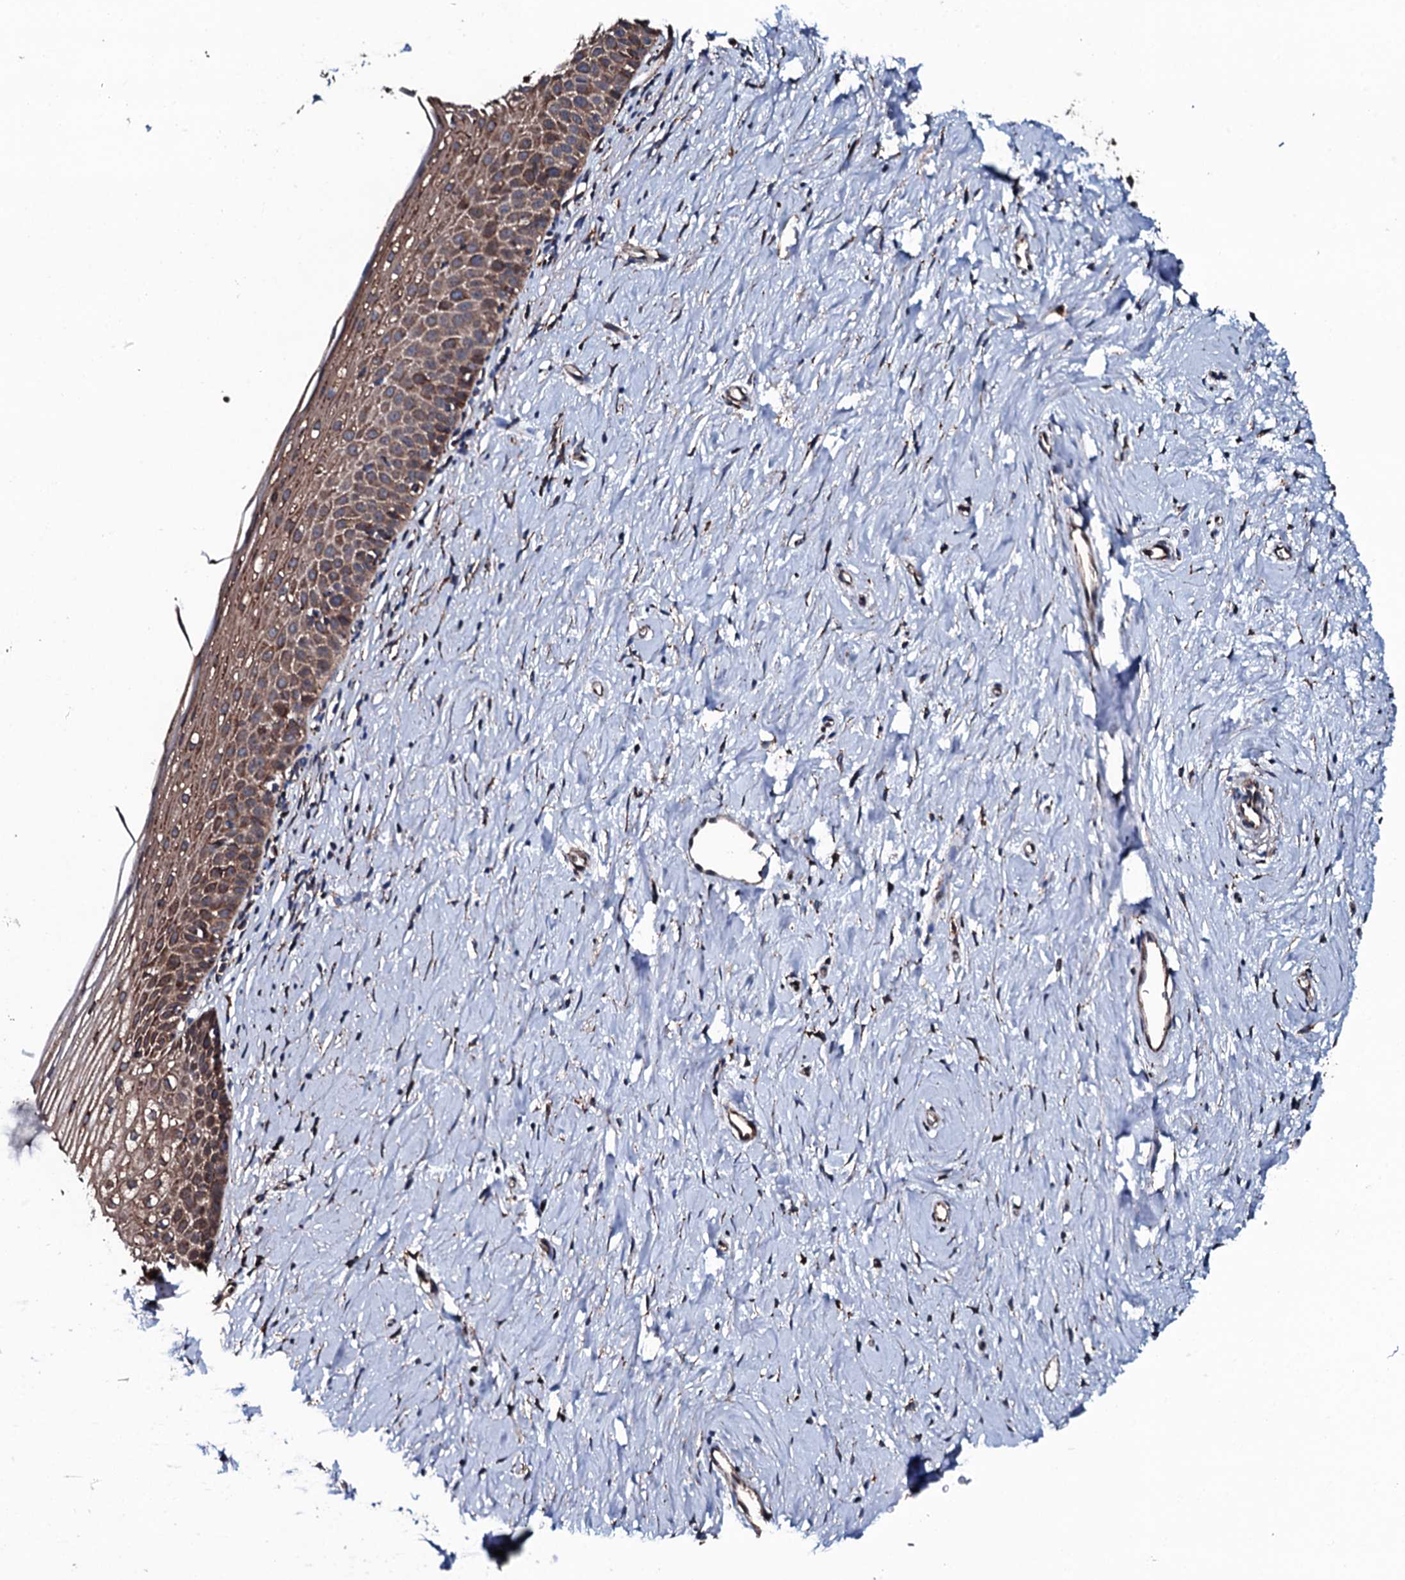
{"staining": {"intensity": "moderate", "quantity": ">75%", "location": "cytoplasmic/membranous"}, "tissue": "cervix", "cell_type": "Glandular cells", "image_type": "normal", "snomed": [{"axis": "morphology", "description": "Normal tissue, NOS"}, {"axis": "topography", "description": "Cervix"}], "caption": "The photomicrograph shows staining of benign cervix, revealing moderate cytoplasmic/membranous protein positivity (brown color) within glandular cells.", "gene": "RAB12", "patient": {"sex": "female", "age": 57}}